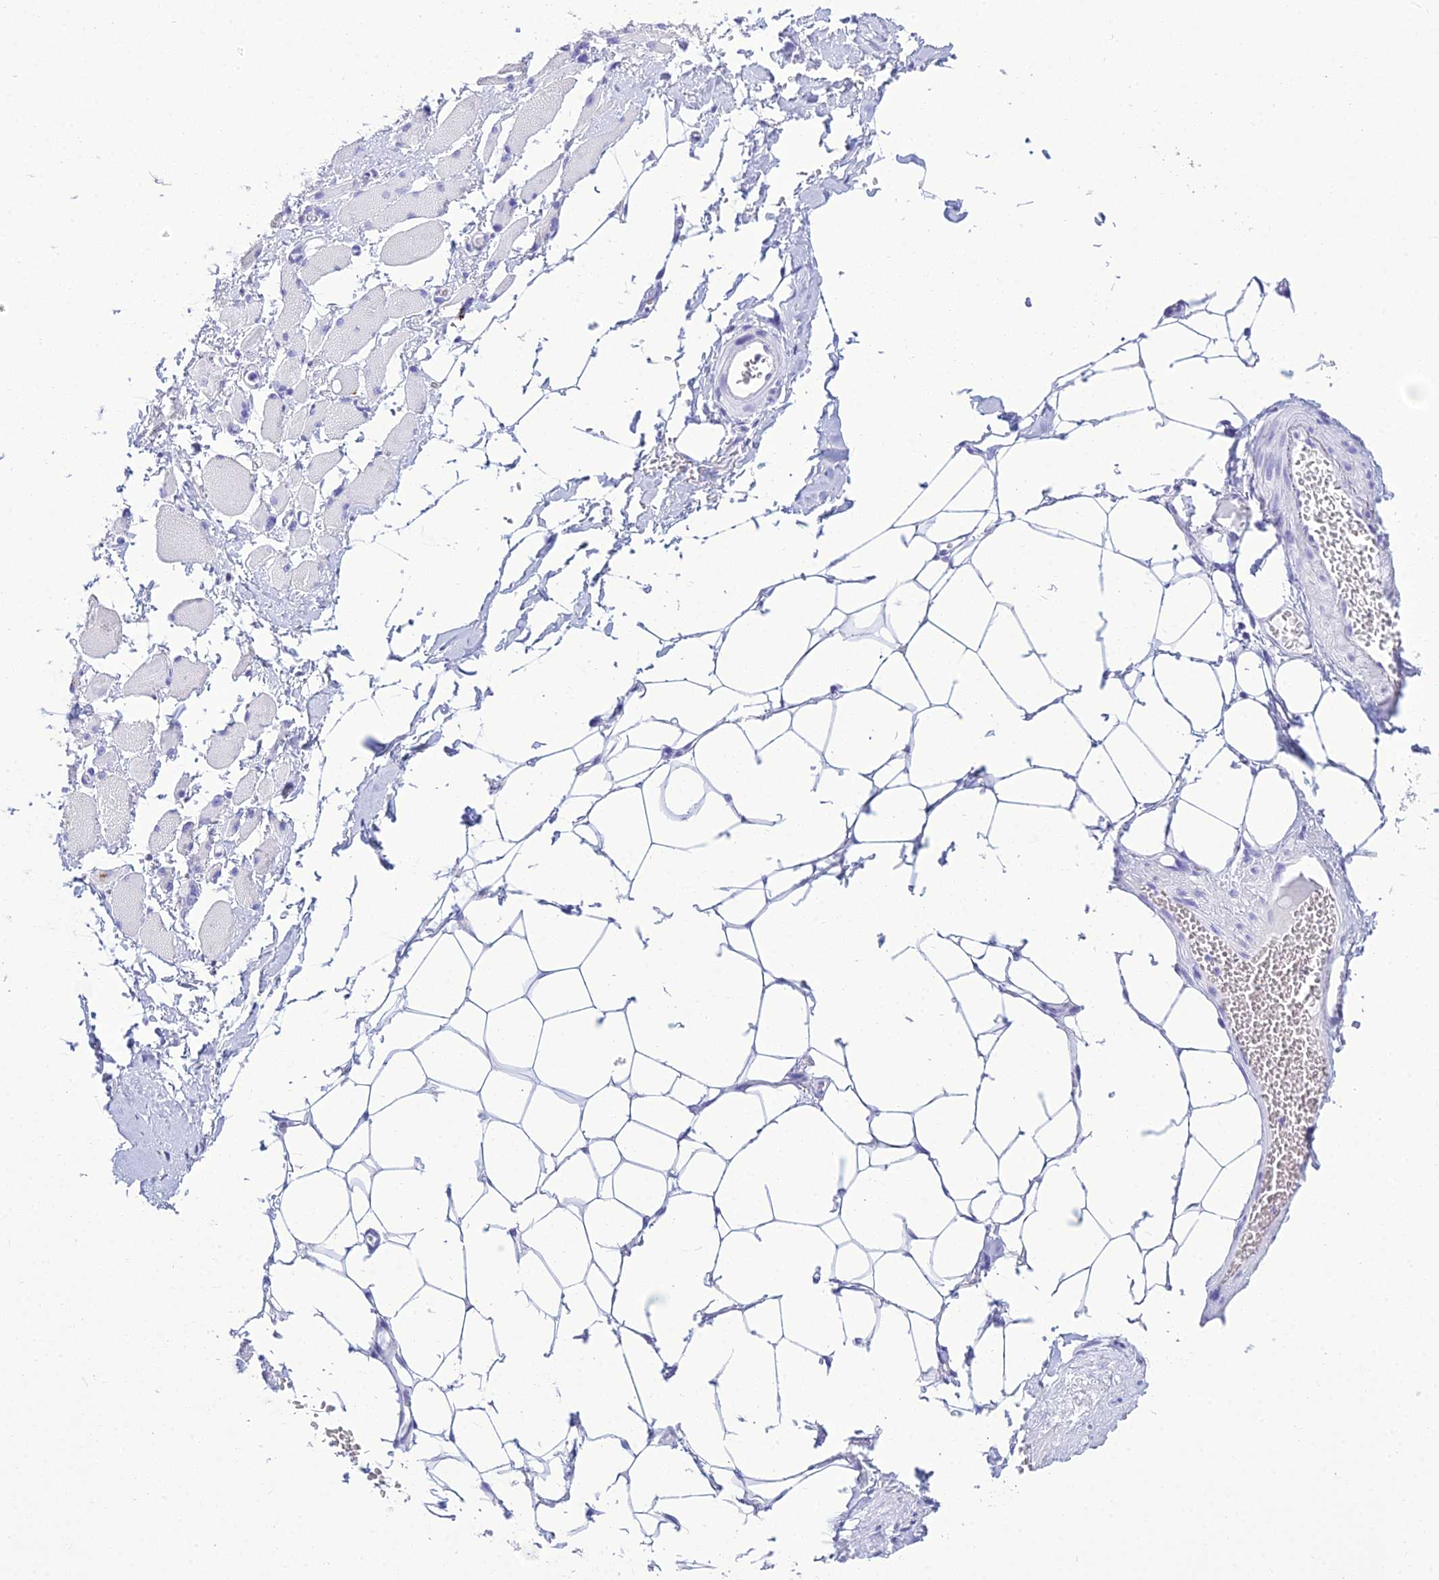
{"staining": {"intensity": "moderate", "quantity": "<25%", "location": "cytoplasmic/membranous"}, "tissue": "skeletal muscle", "cell_type": "Myocytes", "image_type": "normal", "snomed": [{"axis": "morphology", "description": "Normal tissue, NOS"}, {"axis": "morphology", "description": "Basal cell carcinoma"}, {"axis": "topography", "description": "Skeletal muscle"}], "caption": "High-power microscopy captured an immunohistochemistry (IHC) image of normal skeletal muscle, revealing moderate cytoplasmic/membranous positivity in approximately <25% of myocytes.", "gene": "ZNF442", "patient": {"sex": "female", "age": 64}}